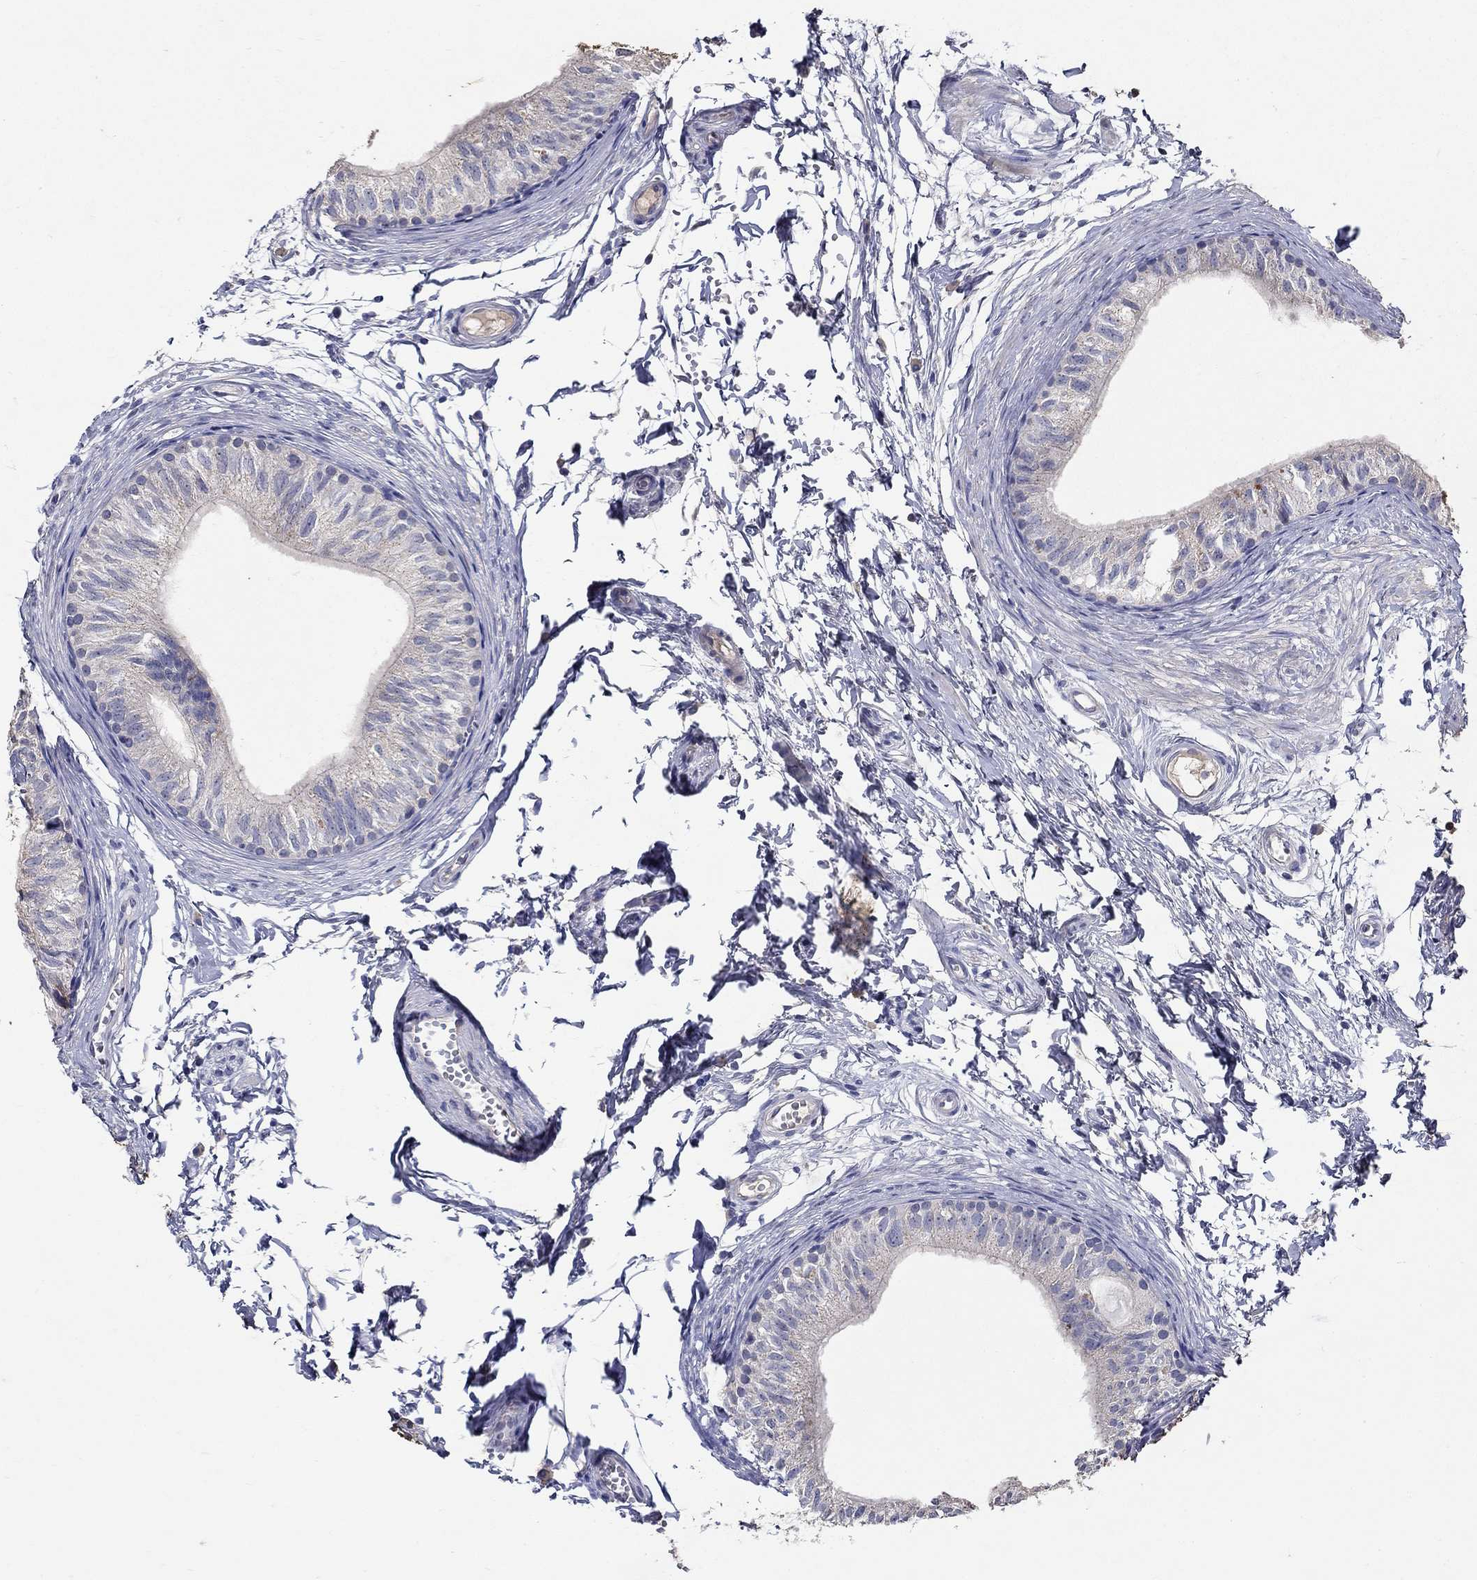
{"staining": {"intensity": "negative", "quantity": "none", "location": "none"}, "tissue": "epididymis", "cell_type": "Glandular cells", "image_type": "normal", "snomed": [{"axis": "morphology", "description": "Normal tissue, NOS"}, {"axis": "topography", "description": "Epididymis"}], "caption": "The micrograph demonstrates no staining of glandular cells in unremarkable epididymis.", "gene": "PROZ", "patient": {"sex": "male", "age": 22}}